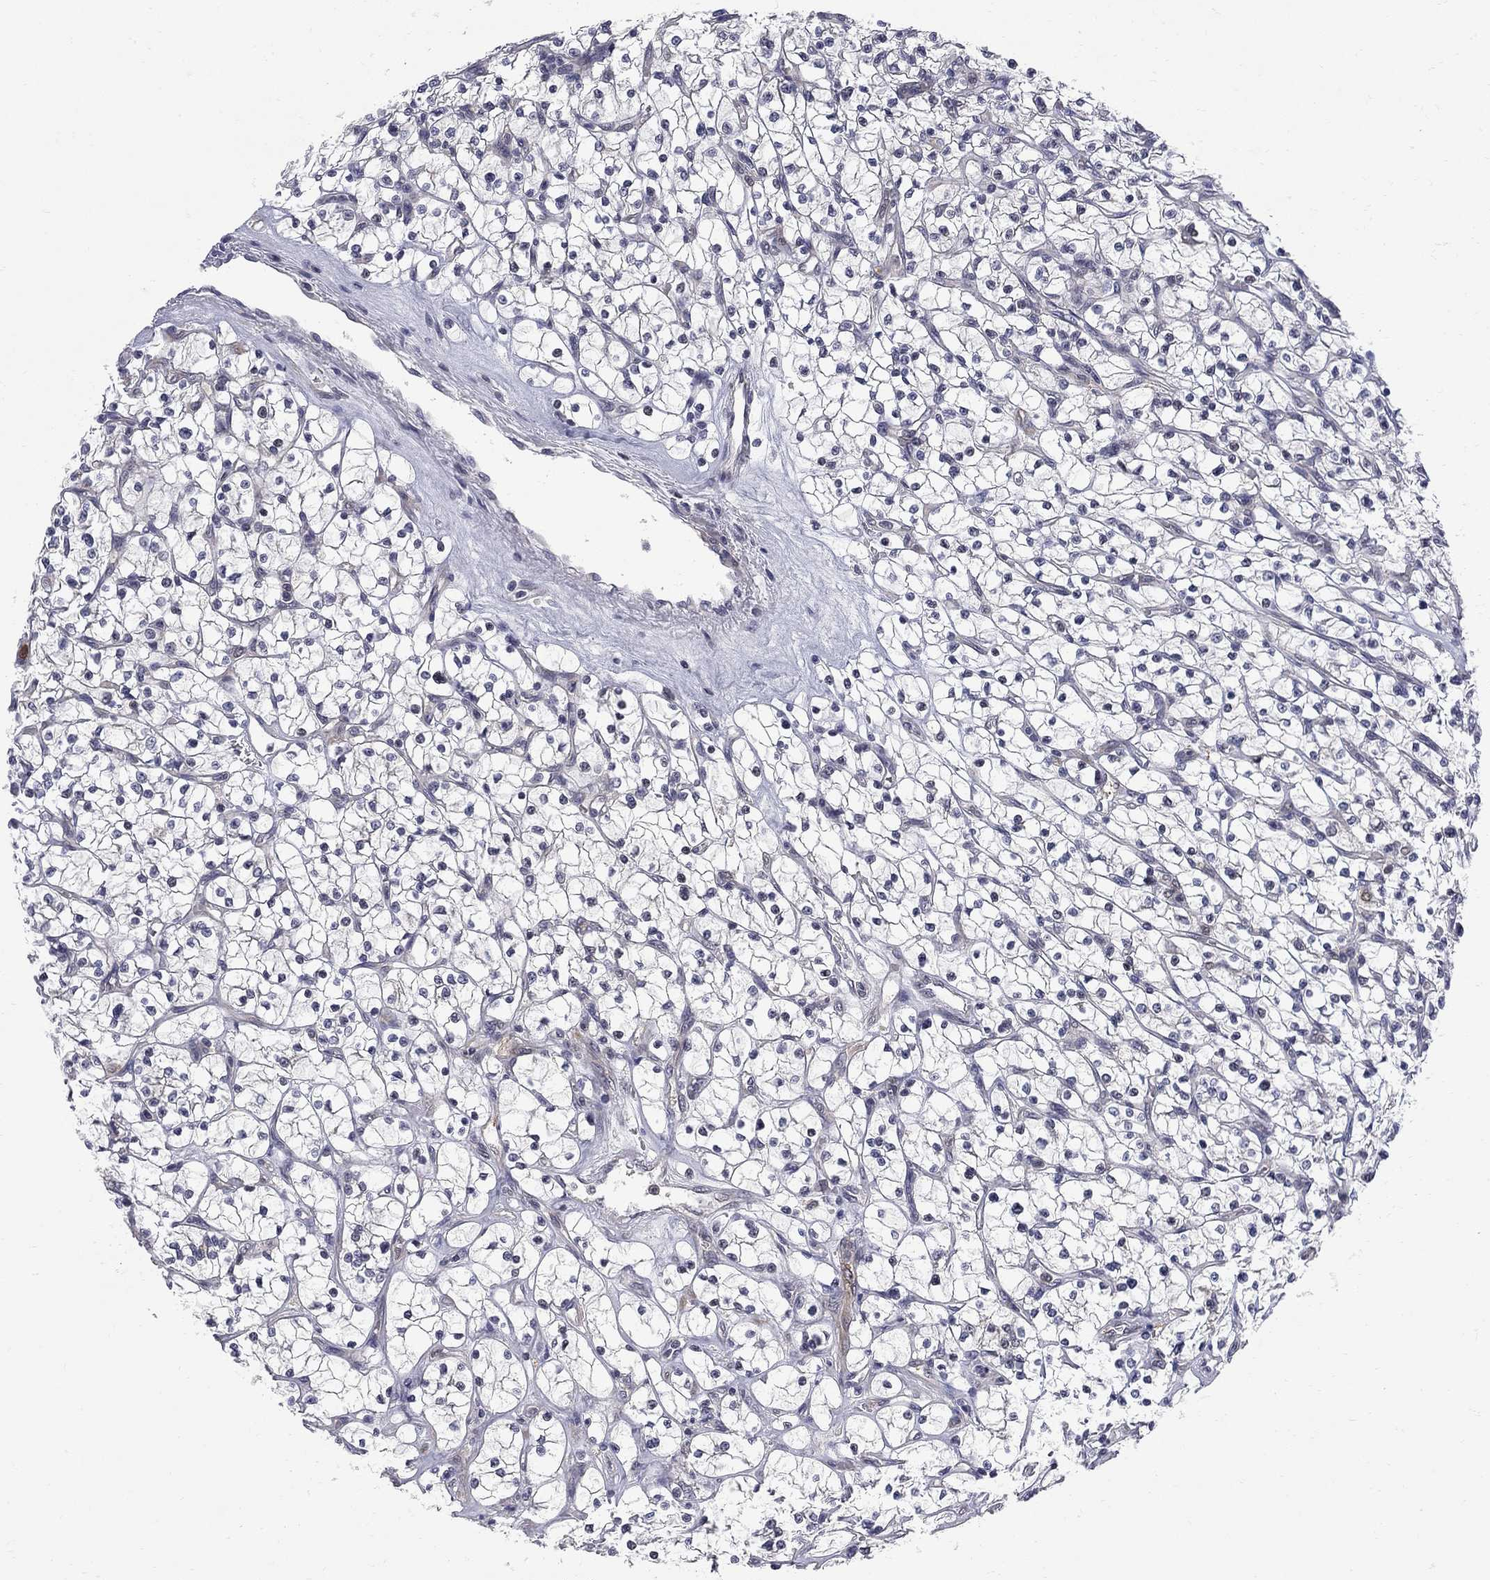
{"staining": {"intensity": "negative", "quantity": "none", "location": "none"}, "tissue": "renal cancer", "cell_type": "Tumor cells", "image_type": "cancer", "snomed": [{"axis": "morphology", "description": "Adenocarcinoma, NOS"}, {"axis": "topography", "description": "Kidney"}], "caption": "Immunohistochemistry histopathology image of human renal cancer stained for a protein (brown), which shows no expression in tumor cells. (DAB (3,3'-diaminobenzidine) IHC, high magnification).", "gene": "GALNT8", "patient": {"sex": "female", "age": 64}}